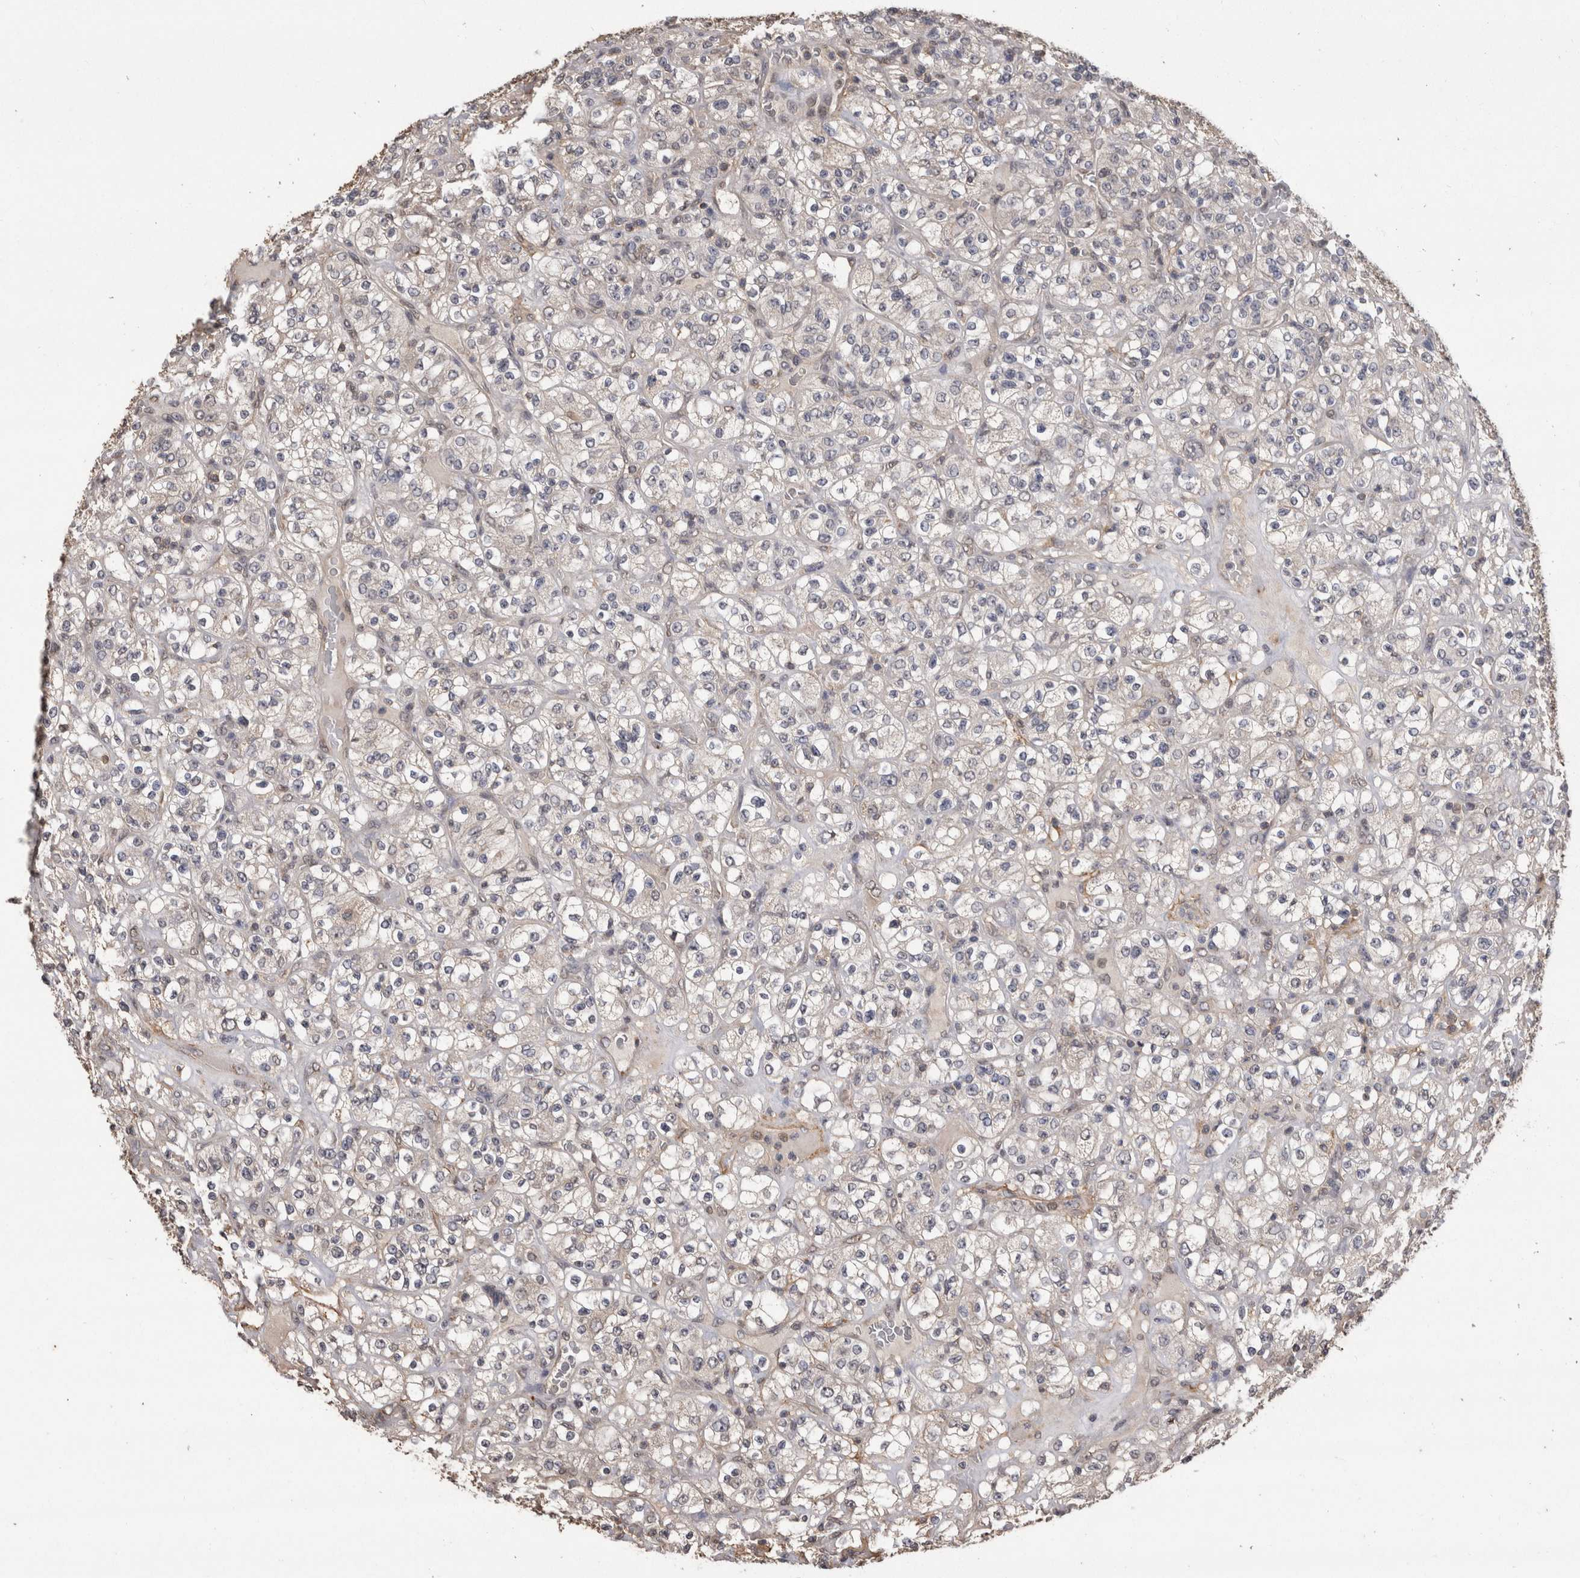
{"staining": {"intensity": "negative", "quantity": "none", "location": "none"}, "tissue": "renal cancer", "cell_type": "Tumor cells", "image_type": "cancer", "snomed": [{"axis": "morphology", "description": "Normal tissue, NOS"}, {"axis": "morphology", "description": "Adenocarcinoma, NOS"}, {"axis": "topography", "description": "Kidney"}], "caption": "The immunohistochemistry image has no significant expression in tumor cells of renal adenocarcinoma tissue. (Immunohistochemistry, brightfield microscopy, high magnification).", "gene": "PREP", "patient": {"sex": "female", "age": 72}}